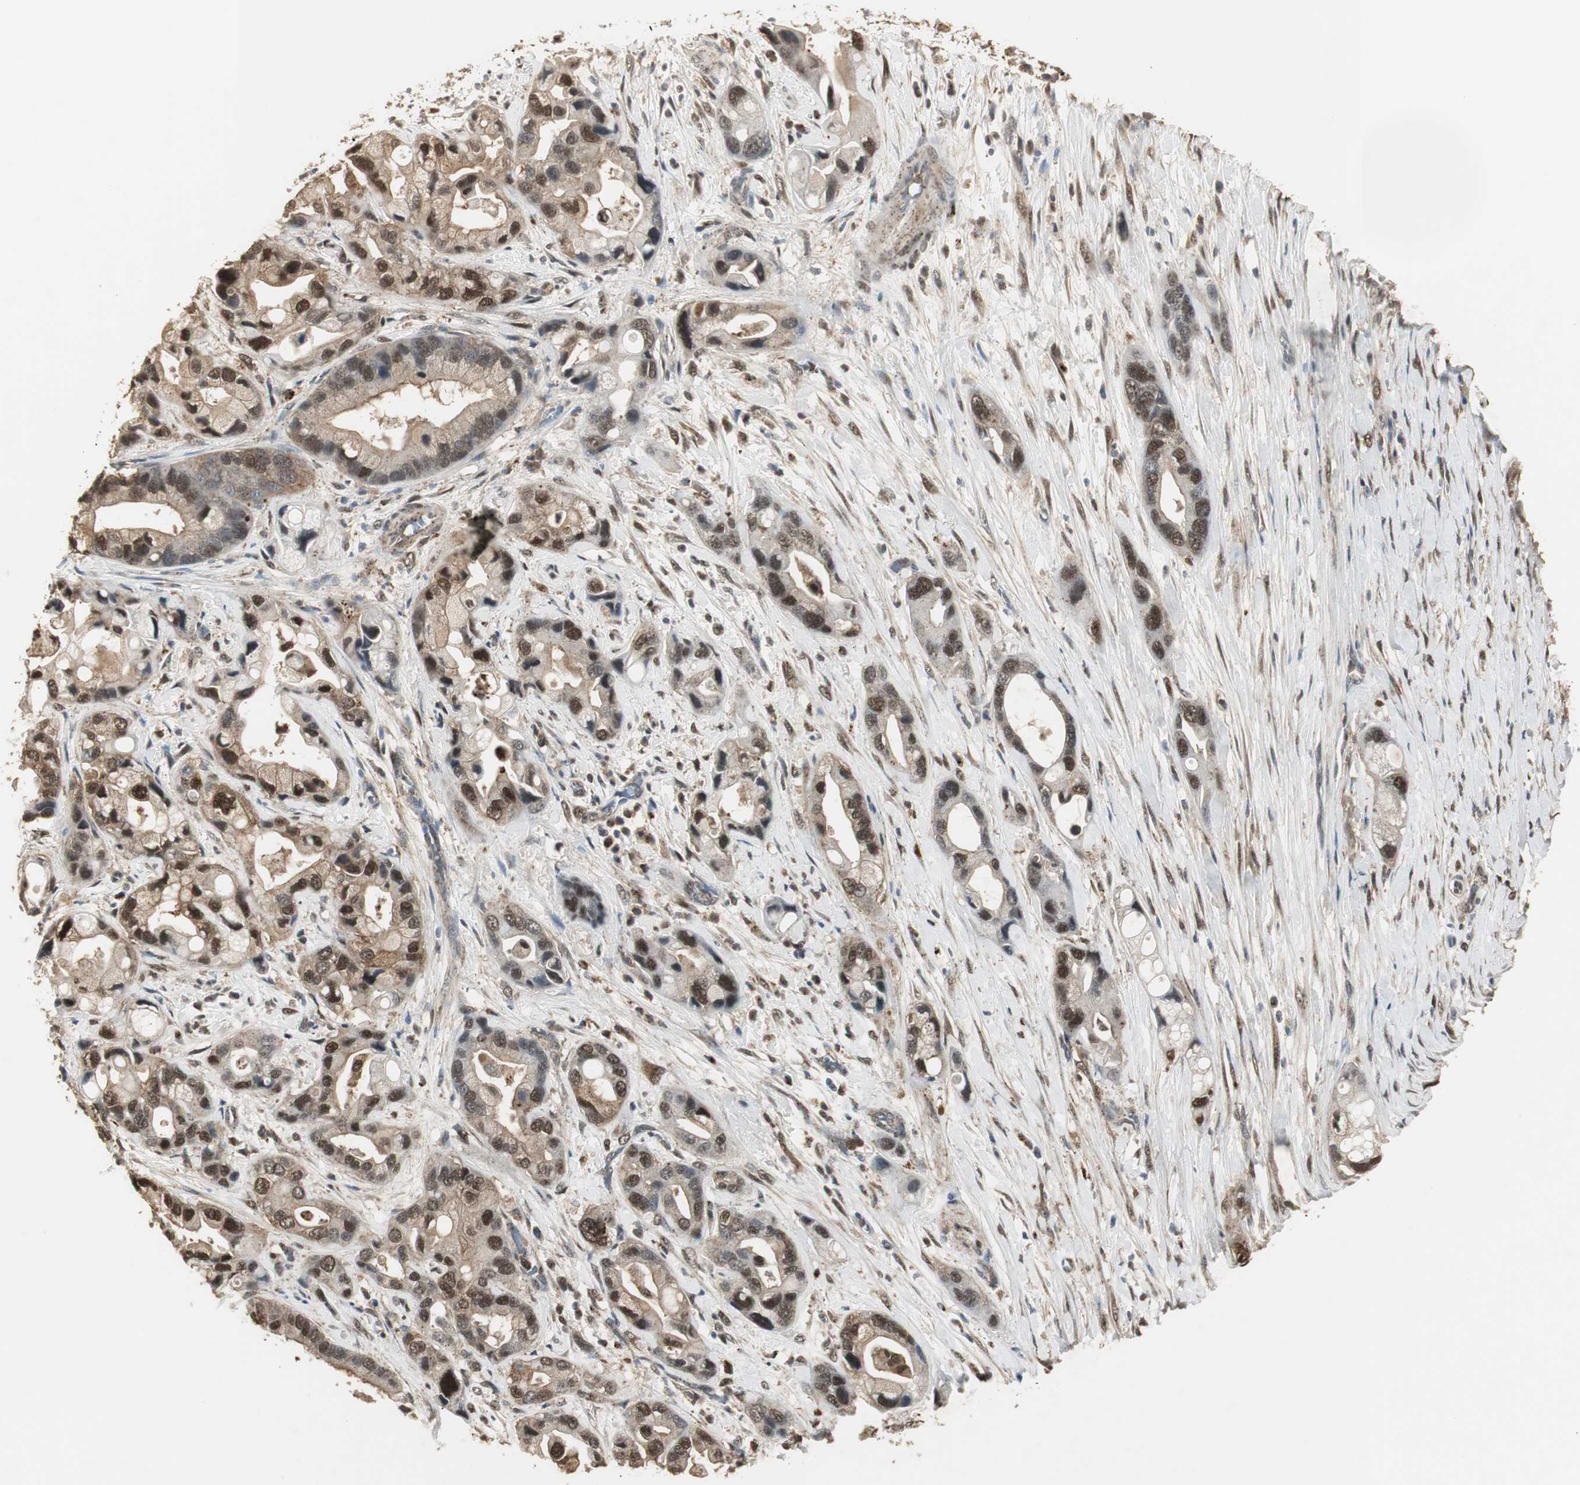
{"staining": {"intensity": "strong", "quantity": ">75%", "location": "cytoplasmic/membranous,nuclear"}, "tissue": "pancreatic cancer", "cell_type": "Tumor cells", "image_type": "cancer", "snomed": [{"axis": "morphology", "description": "Adenocarcinoma, NOS"}, {"axis": "topography", "description": "Pancreas"}], "caption": "The histopathology image shows immunohistochemical staining of pancreatic cancer (adenocarcinoma). There is strong cytoplasmic/membranous and nuclear staining is appreciated in approximately >75% of tumor cells.", "gene": "PLIN3", "patient": {"sex": "female", "age": 77}}